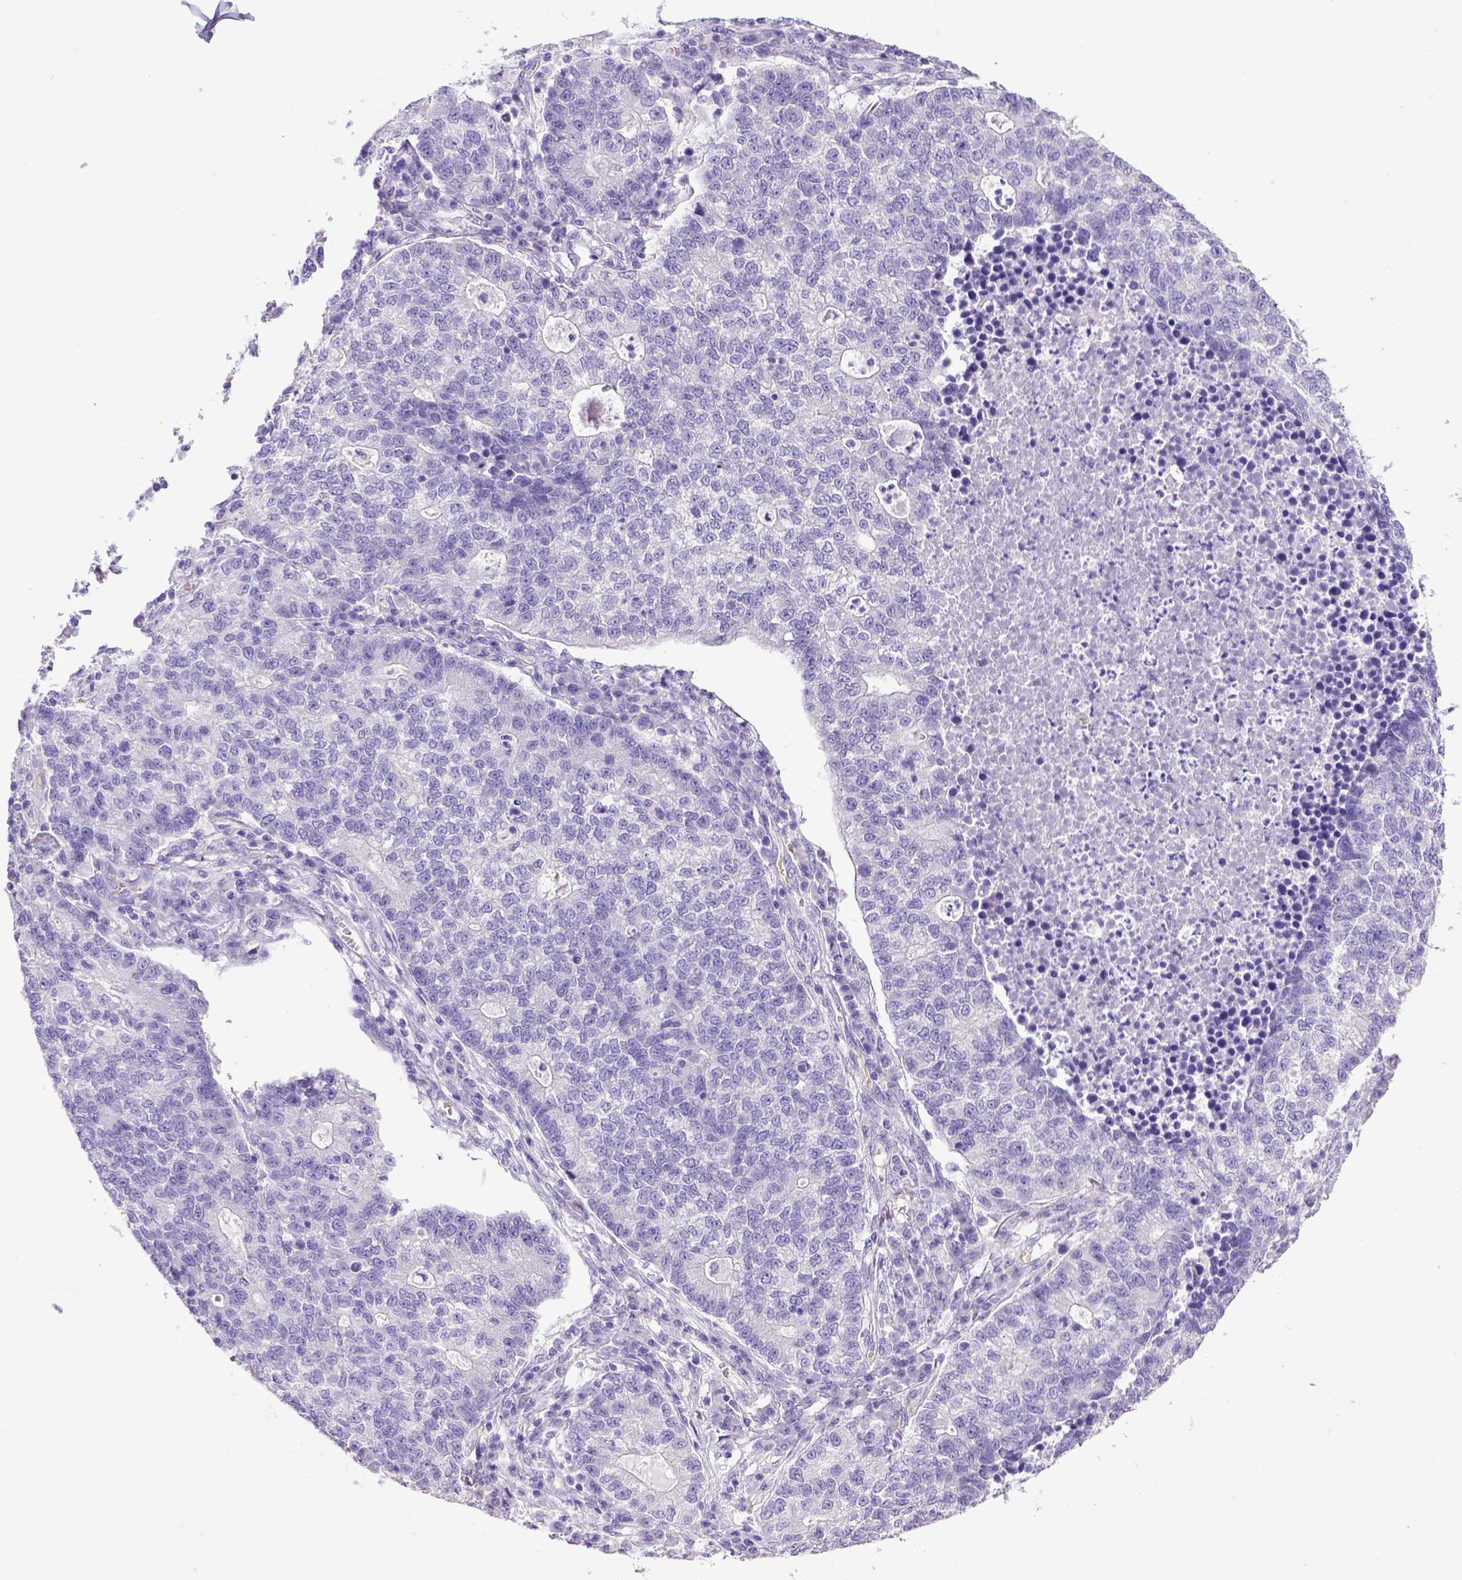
{"staining": {"intensity": "negative", "quantity": "none", "location": "none"}, "tissue": "lung cancer", "cell_type": "Tumor cells", "image_type": "cancer", "snomed": [{"axis": "morphology", "description": "Adenocarcinoma, NOS"}, {"axis": "topography", "description": "Lung"}], "caption": "Tumor cells show no significant expression in lung cancer. (DAB (3,3'-diaminobenzidine) IHC with hematoxylin counter stain).", "gene": "SPEF1", "patient": {"sex": "male", "age": 57}}